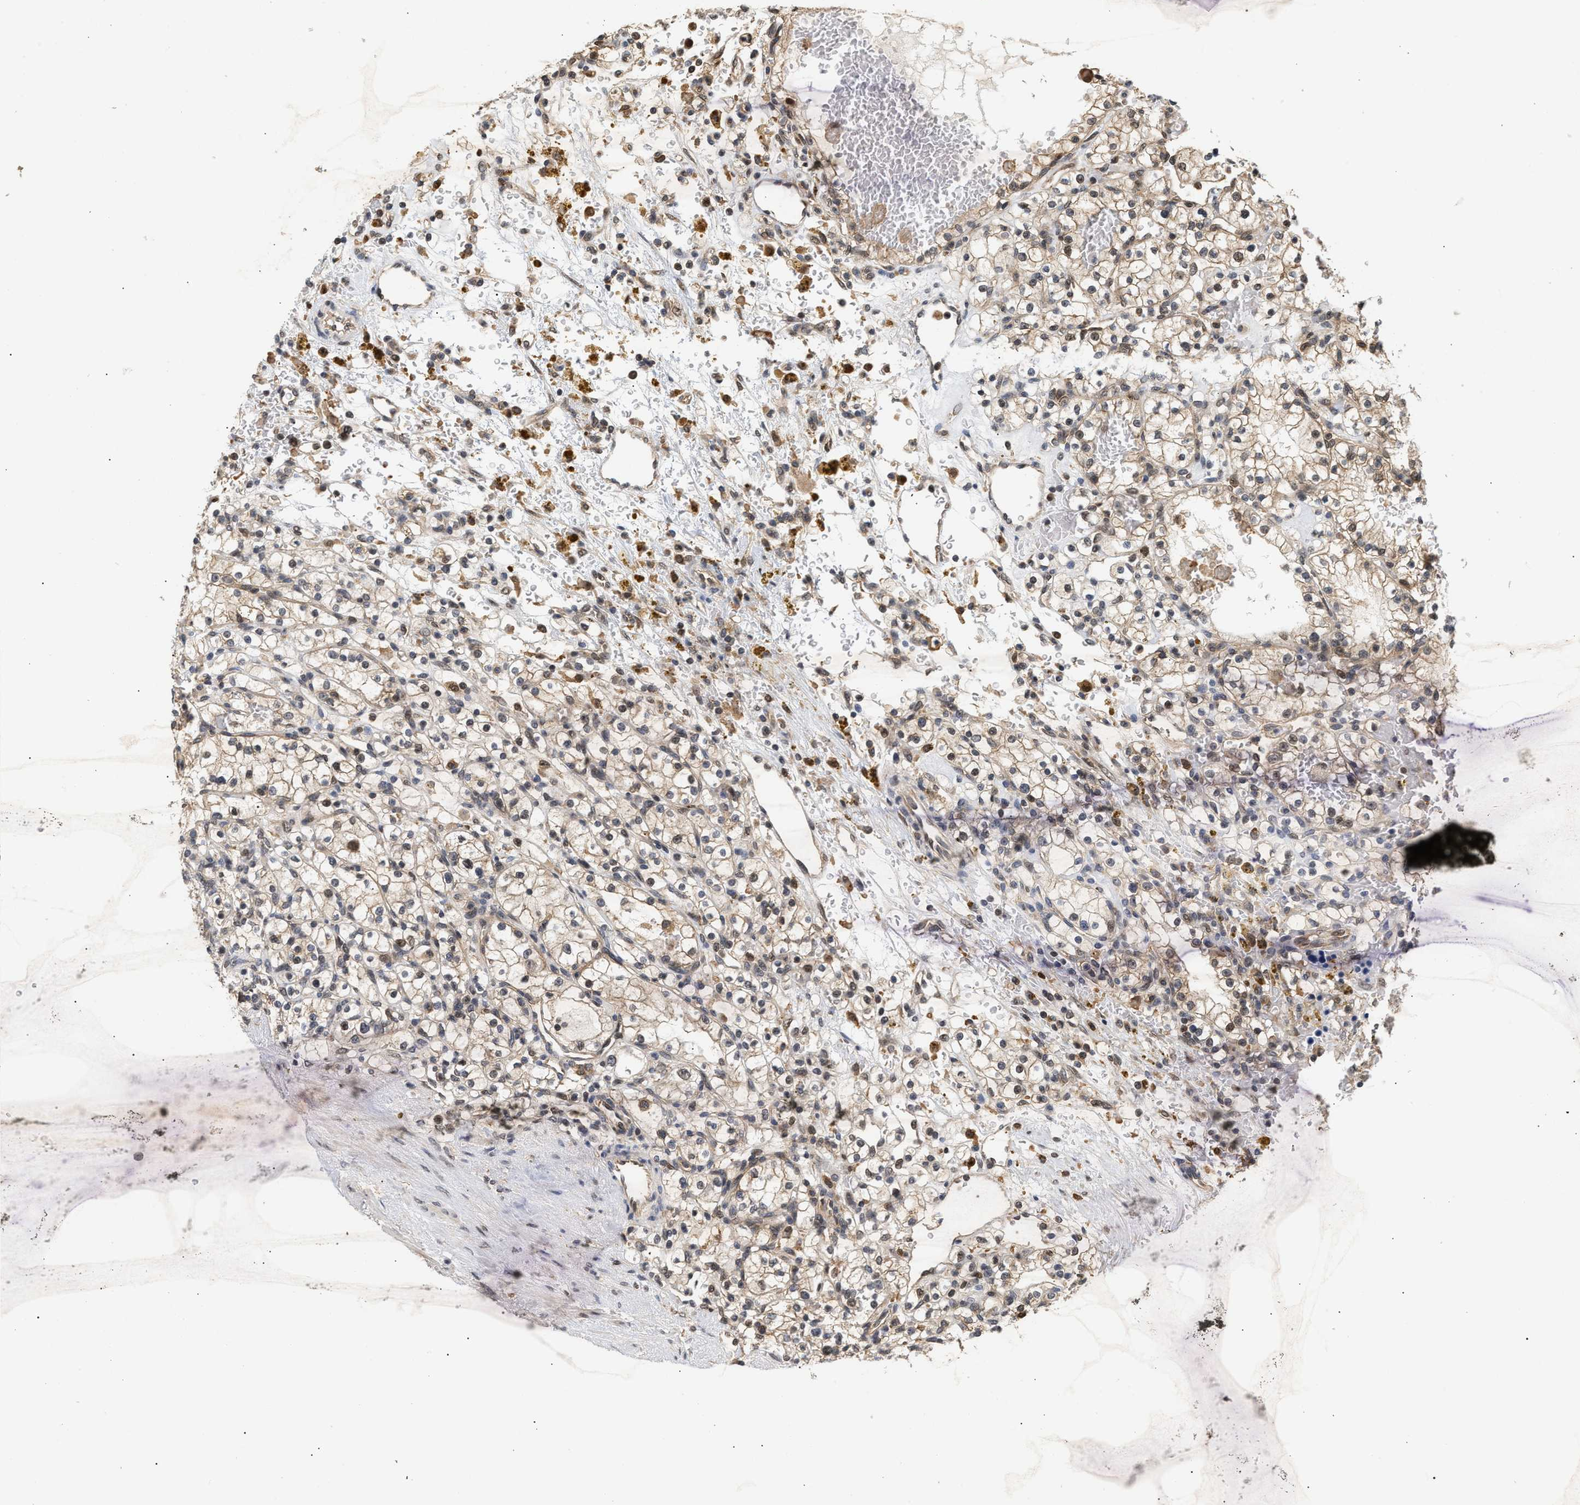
{"staining": {"intensity": "weak", "quantity": "<25%", "location": "cytoplasmic/membranous,nuclear"}, "tissue": "renal cancer", "cell_type": "Tumor cells", "image_type": "cancer", "snomed": [{"axis": "morphology", "description": "Normal tissue, NOS"}, {"axis": "morphology", "description": "Adenocarcinoma, NOS"}, {"axis": "topography", "description": "Kidney"}], "caption": "Tumor cells are negative for brown protein staining in renal adenocarcinoma.", "gene": "ABHD5", "patient": {"sex": "female", "age": 55}}